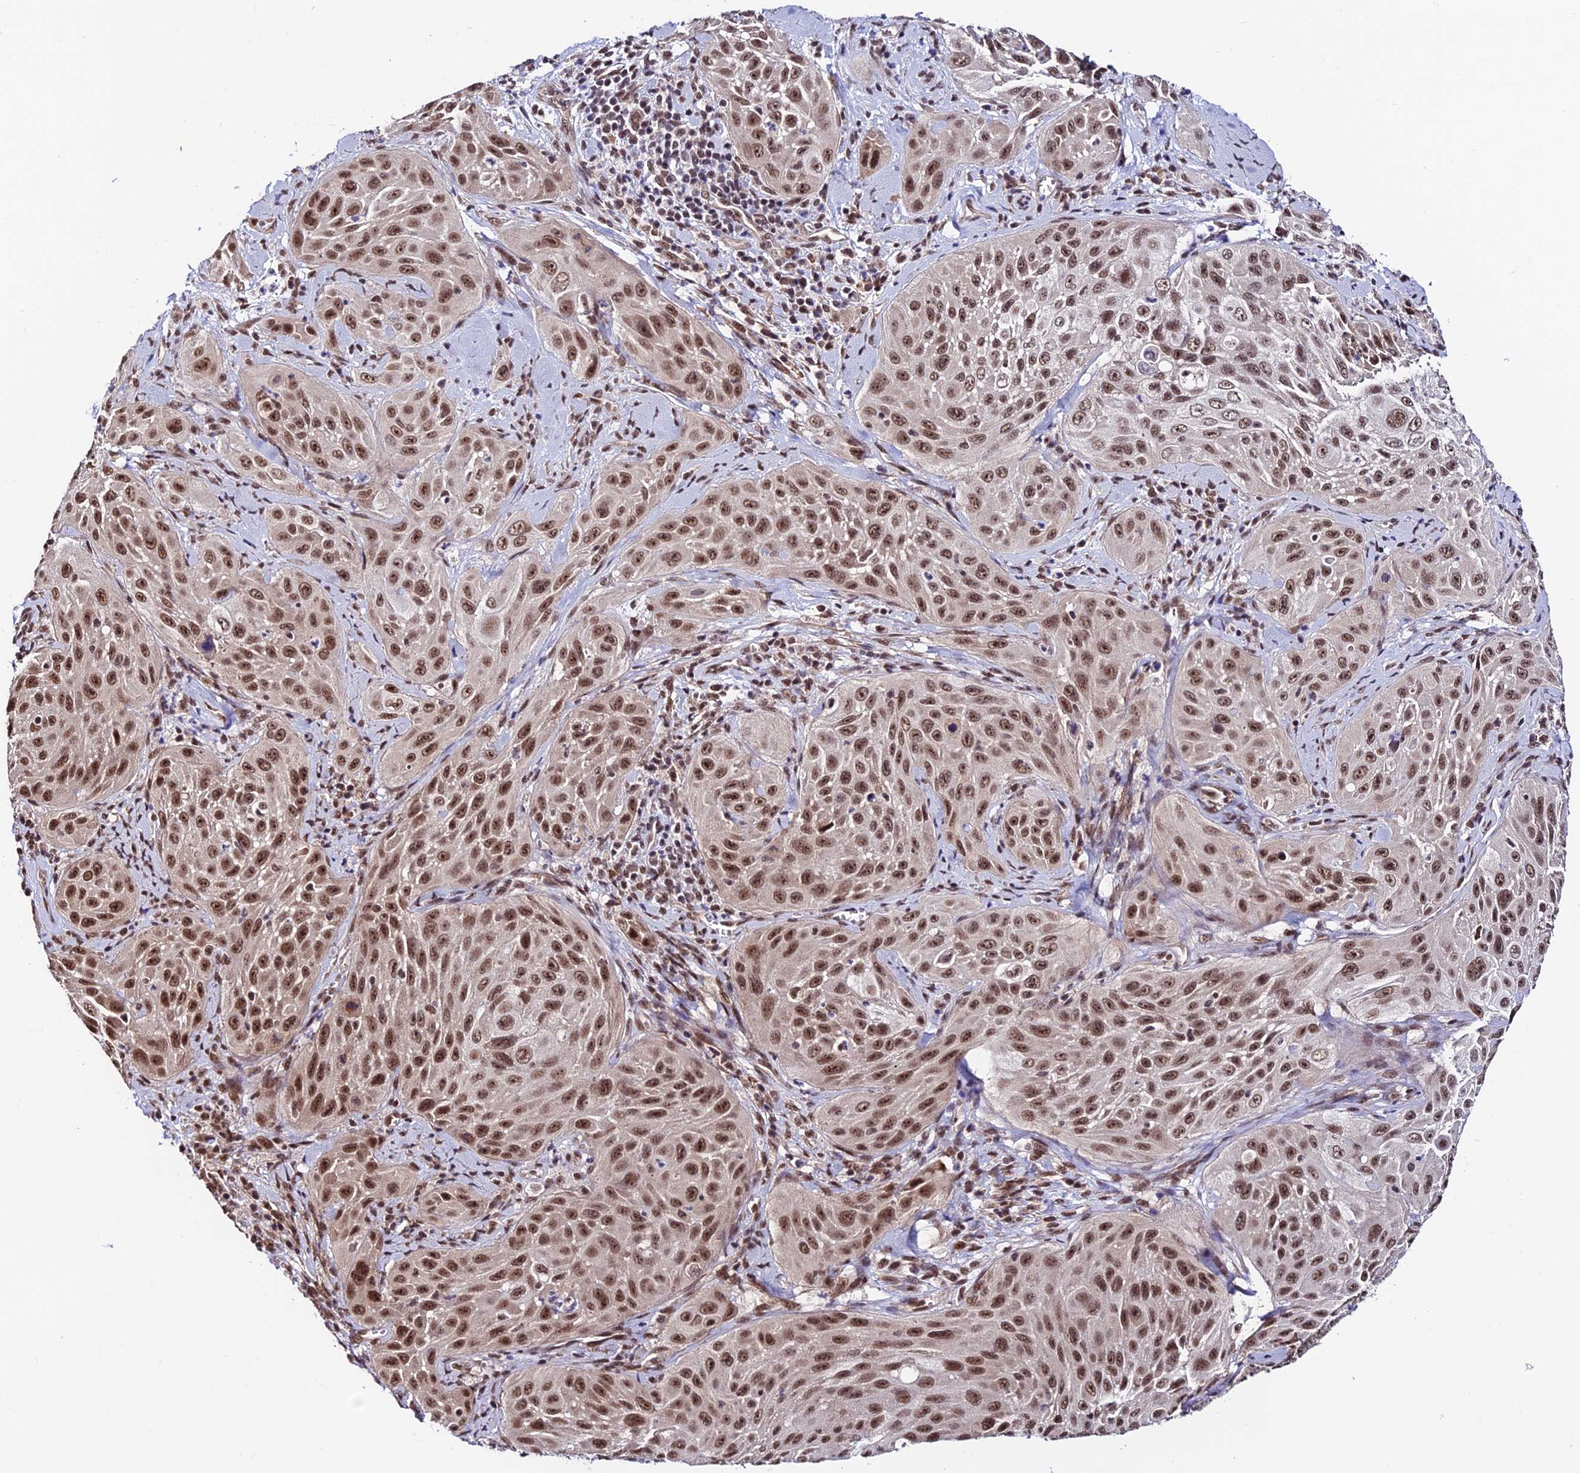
{"staining": {"intensity": "moderate", "quantity": ">75%", "location": "nuclear"}, "tissue": "cervical cancer", "cell_type": "Tumor cells", "image_type": "cancer", "snomed": [{"axis": "morphology", "description": "Squamous cell carcinoma, NOS"}, {"axis": "topography", "description": "Cervix"}], "caption": "Human cervical cancer stained with a protein marker displays moderate staining in tumor cells.", "gene": "RBM42", "patient": {"sex": "female", "age": 42}}